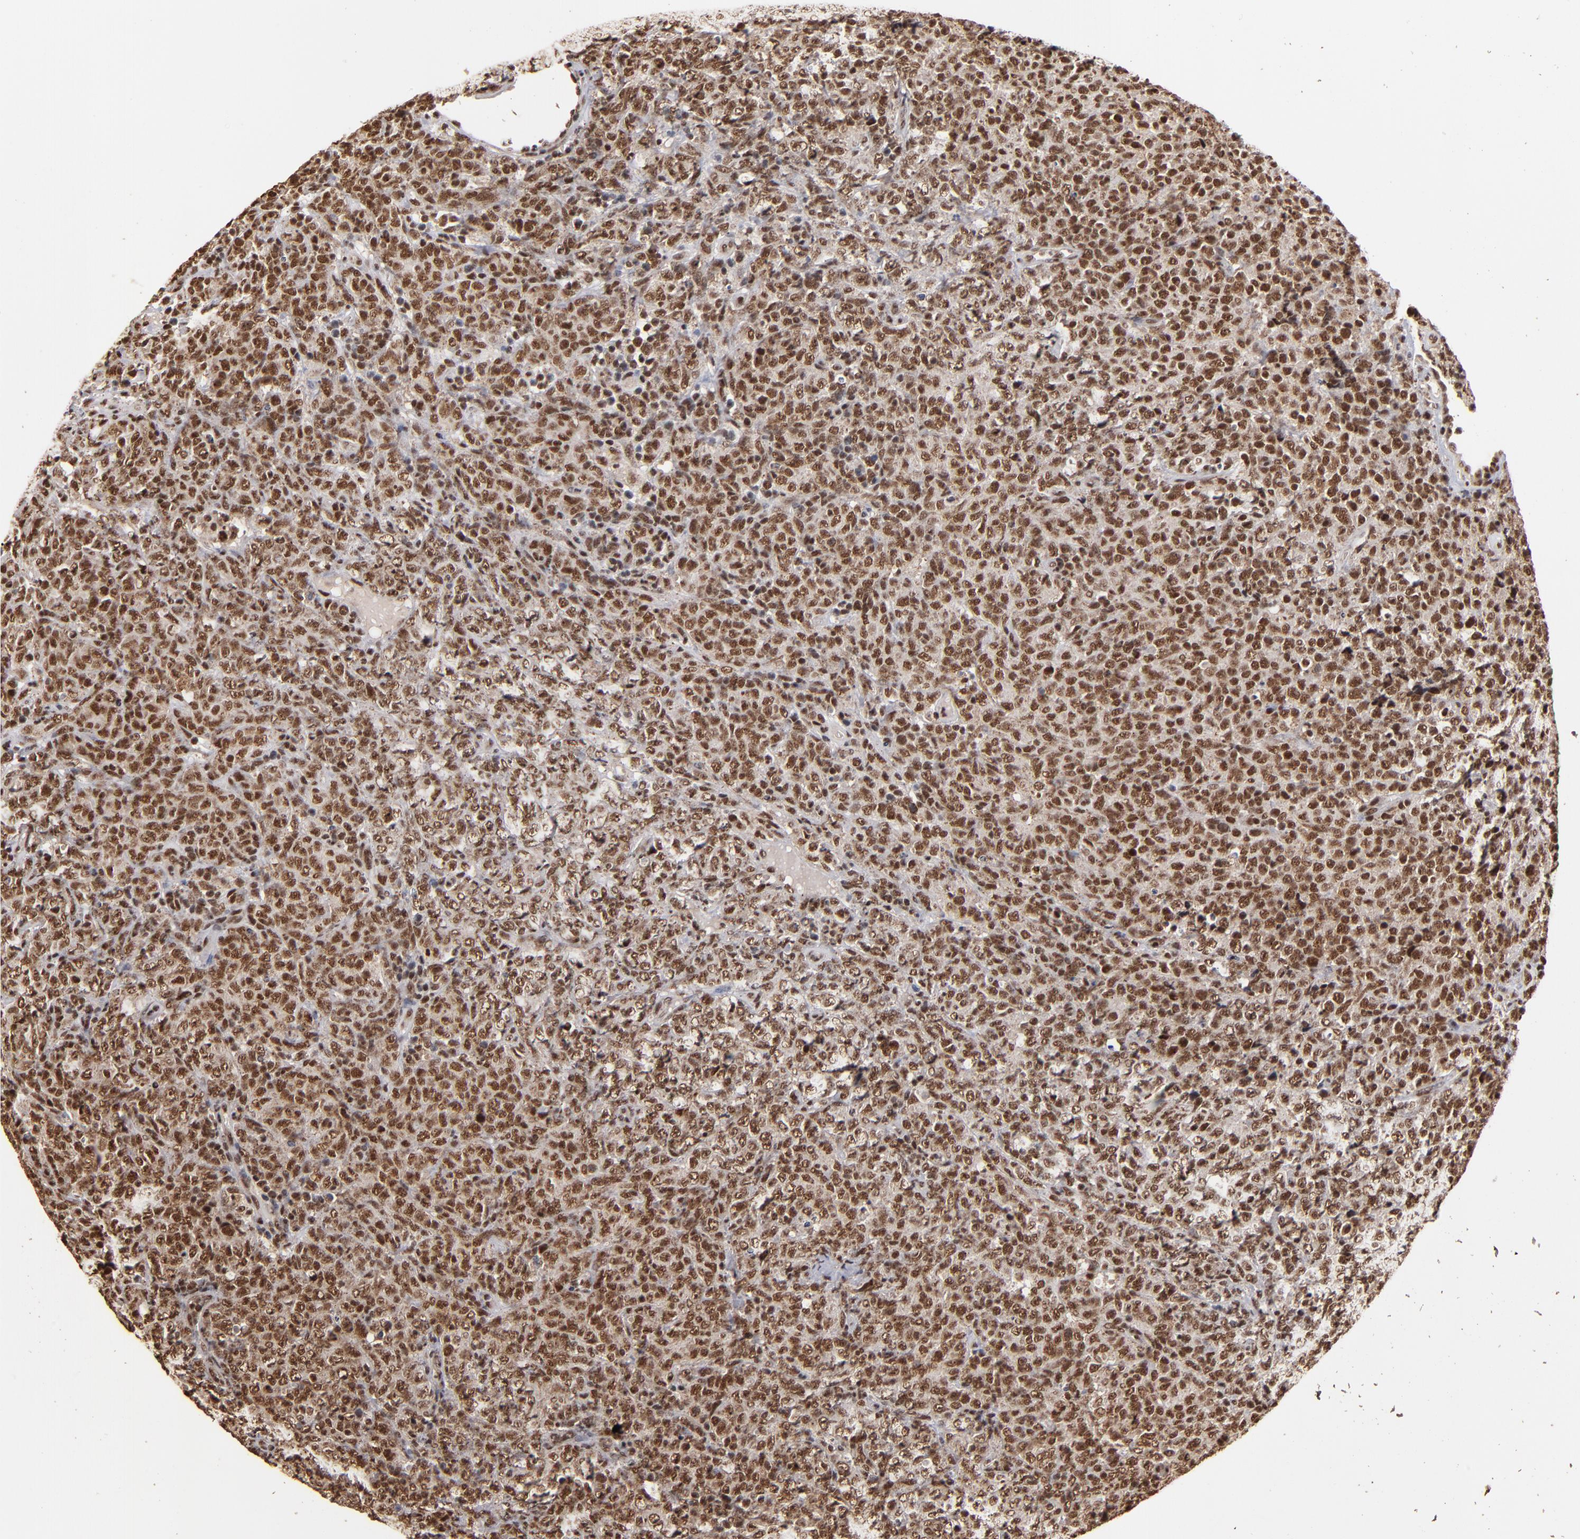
{"staining": {"intensity": "moderate", "quantity": ">75%", "location": "nuclear"}, "tissue": "lymphoma", "cell_type": "Tumor cells", "image_type": "cancer", "snomed": [{"axis": "morphology", "description": "Malignant lymphoma, non-Hodgkin's type, High grade"}, {"axis": "topography", "description": "Tonsil"}], "caption": "Brown immunohistochemical staining in lymphoma reveals moderate nuclear positivity in approximately >75% of tumor cells.", "gene": "SNW1", "patient": {"sex": "female", "age": 36}}